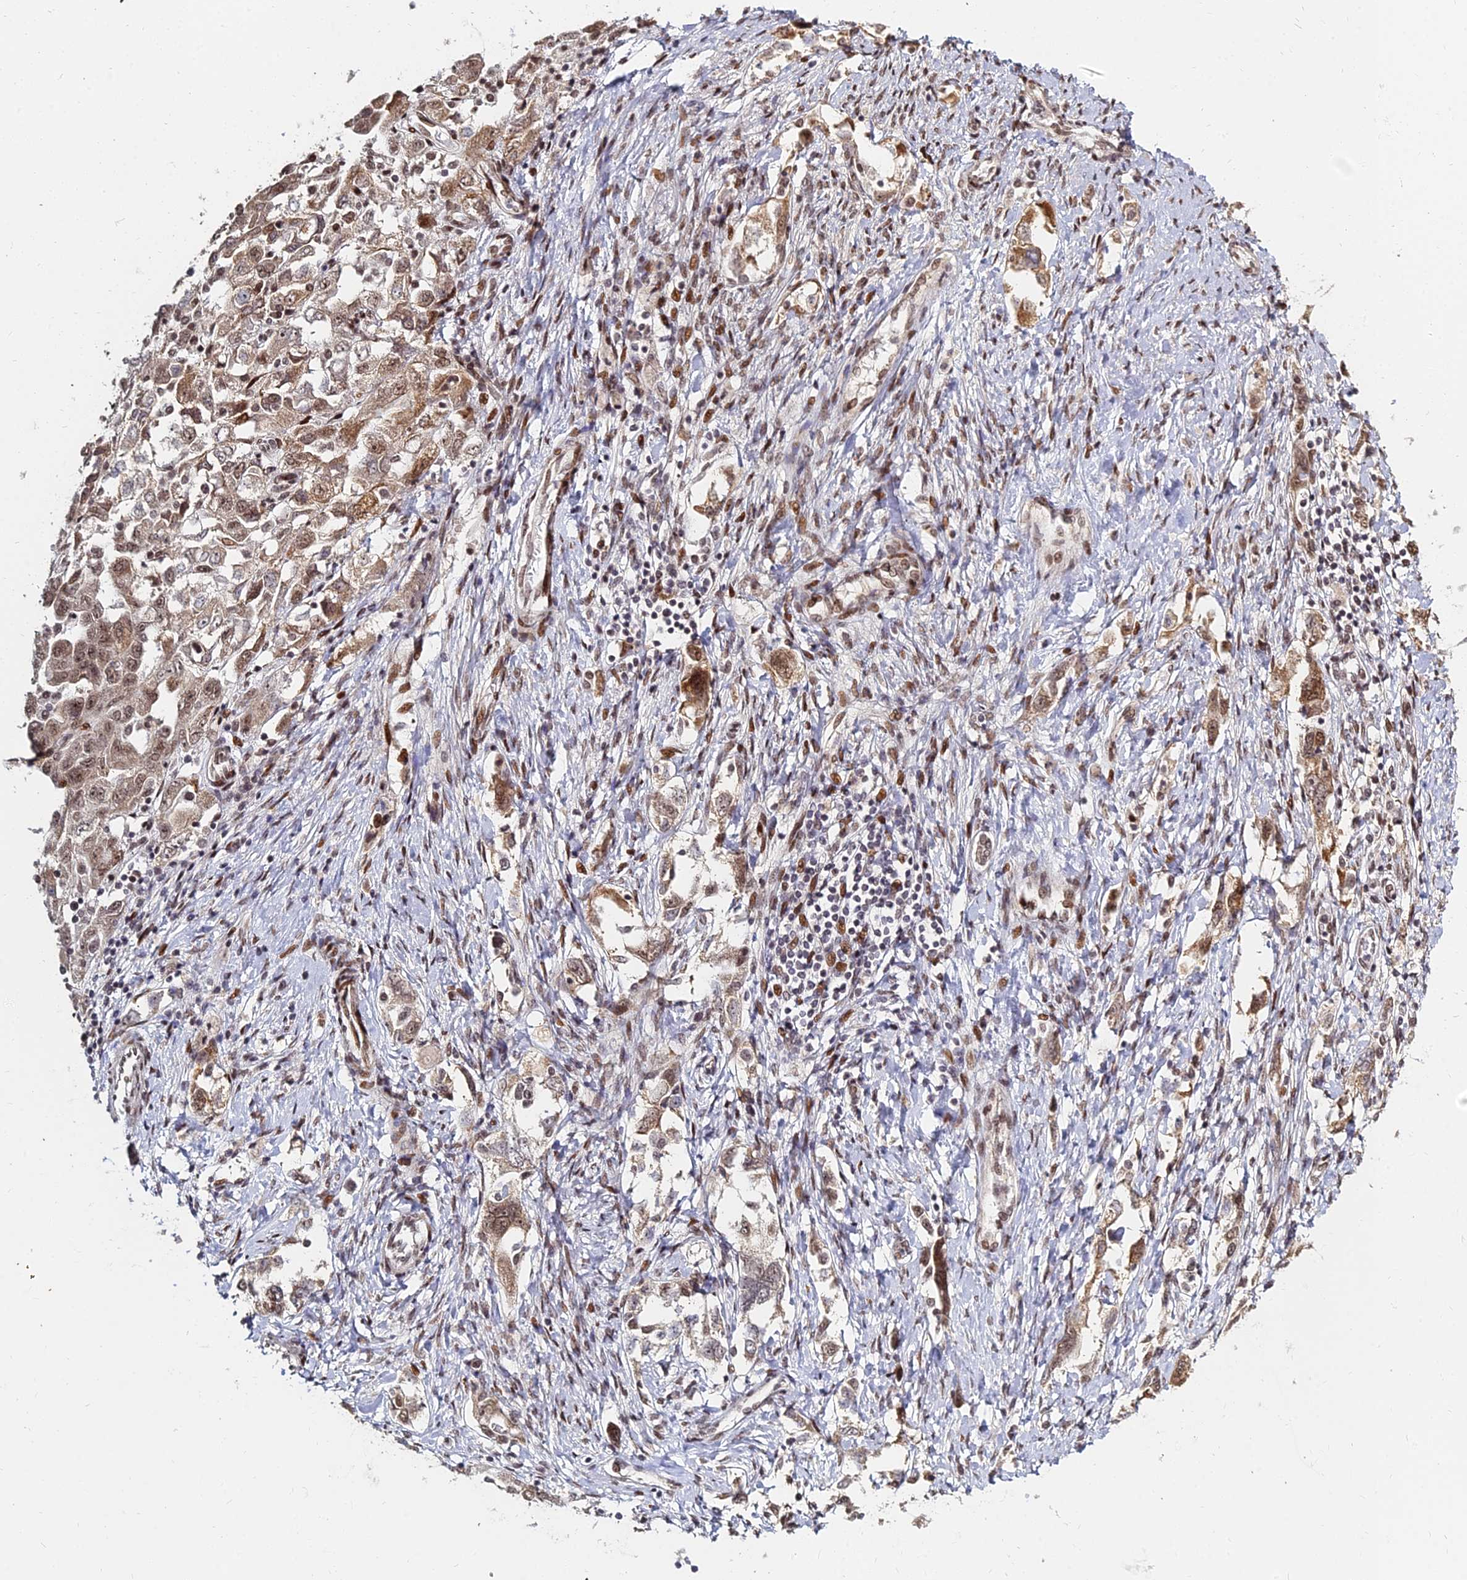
{"staining": {"intensity": "moderate", "quantity": ">75%", "location": "cytoplasmic/membranous,nuclear"}, "tissue": "ovarian cancer", "cell_type": "Tumor cells", "image_type": "cancer", "snomed": [{"axis": "morphology", "description": "Carcinoma, NOS"}, {"axis": "morphology", "description": "Cystadenocarcinoma, serous, NOS"}, {"axis": "topography", "description": "Ovary"}], "caption": "Serous cystadenocarcinoma (ovarian) was stained to show a protein in brown. There is medium levels of moderate cytoplasmic/membranous and nuclear positivity in approximately >75% of tumor cells.", "gene": "ABCA2", "patient": {"sex": "female", "age": 69}}